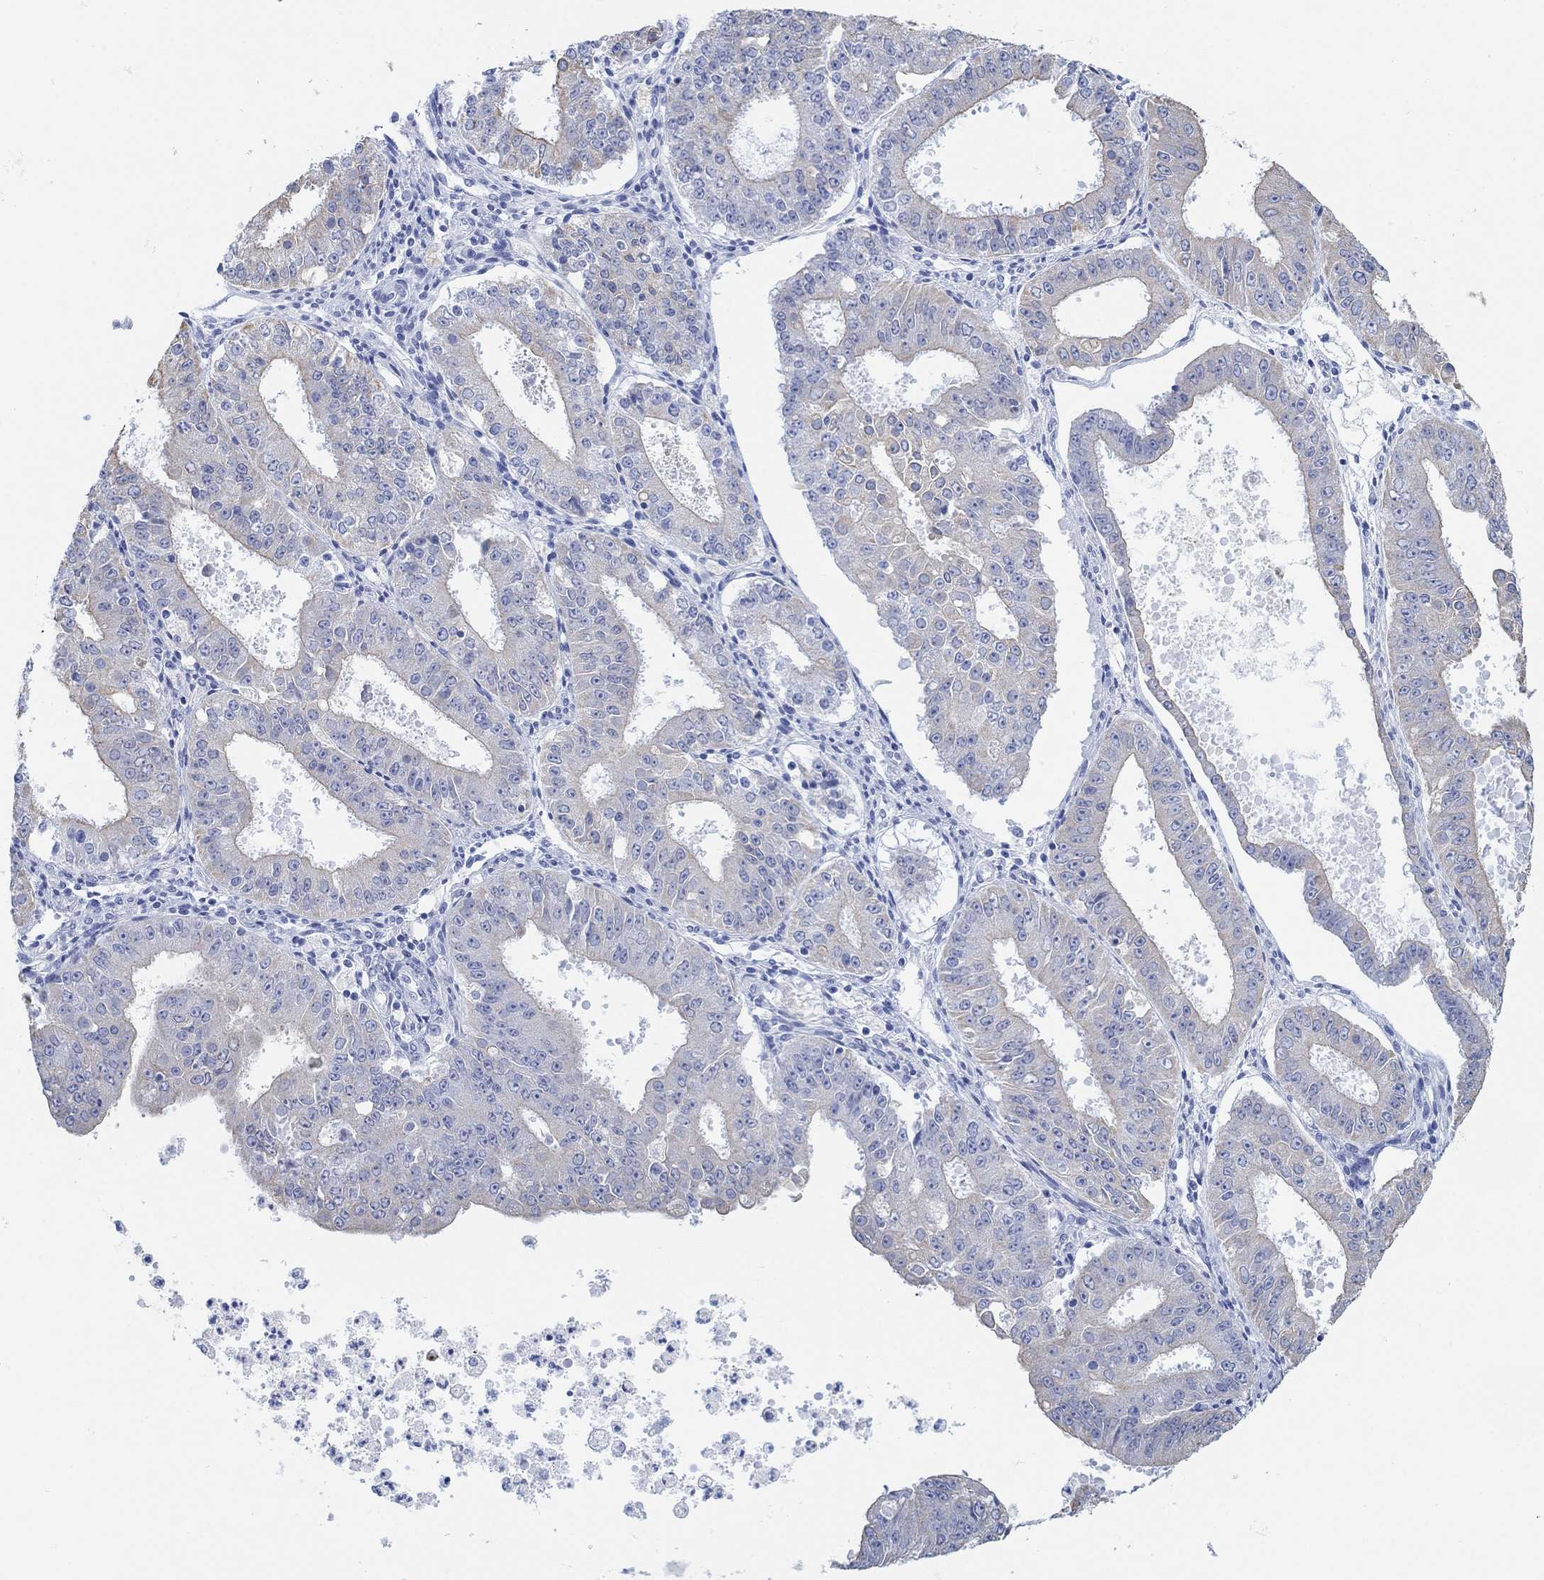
{"staining": {"intensity": "weak", "quantity": "<25%", "location": "cytoplasmic/membranous"}, "tissue": "ovarian cancer", "cell_type": "Tumor cells", "image_type": "cancer", "snomed": [{"axis": "morphology", "description": "Carcinoma, endometroid"}, {"axis": "topography", "description": "Ovary"}], "caption": "Ovarian endometroid carcinoma was stained to show a protein in brown. There is no significant positivity in tumor cells.", "gene": "AK8", "patient": {"sex": "female", "age": 42}}